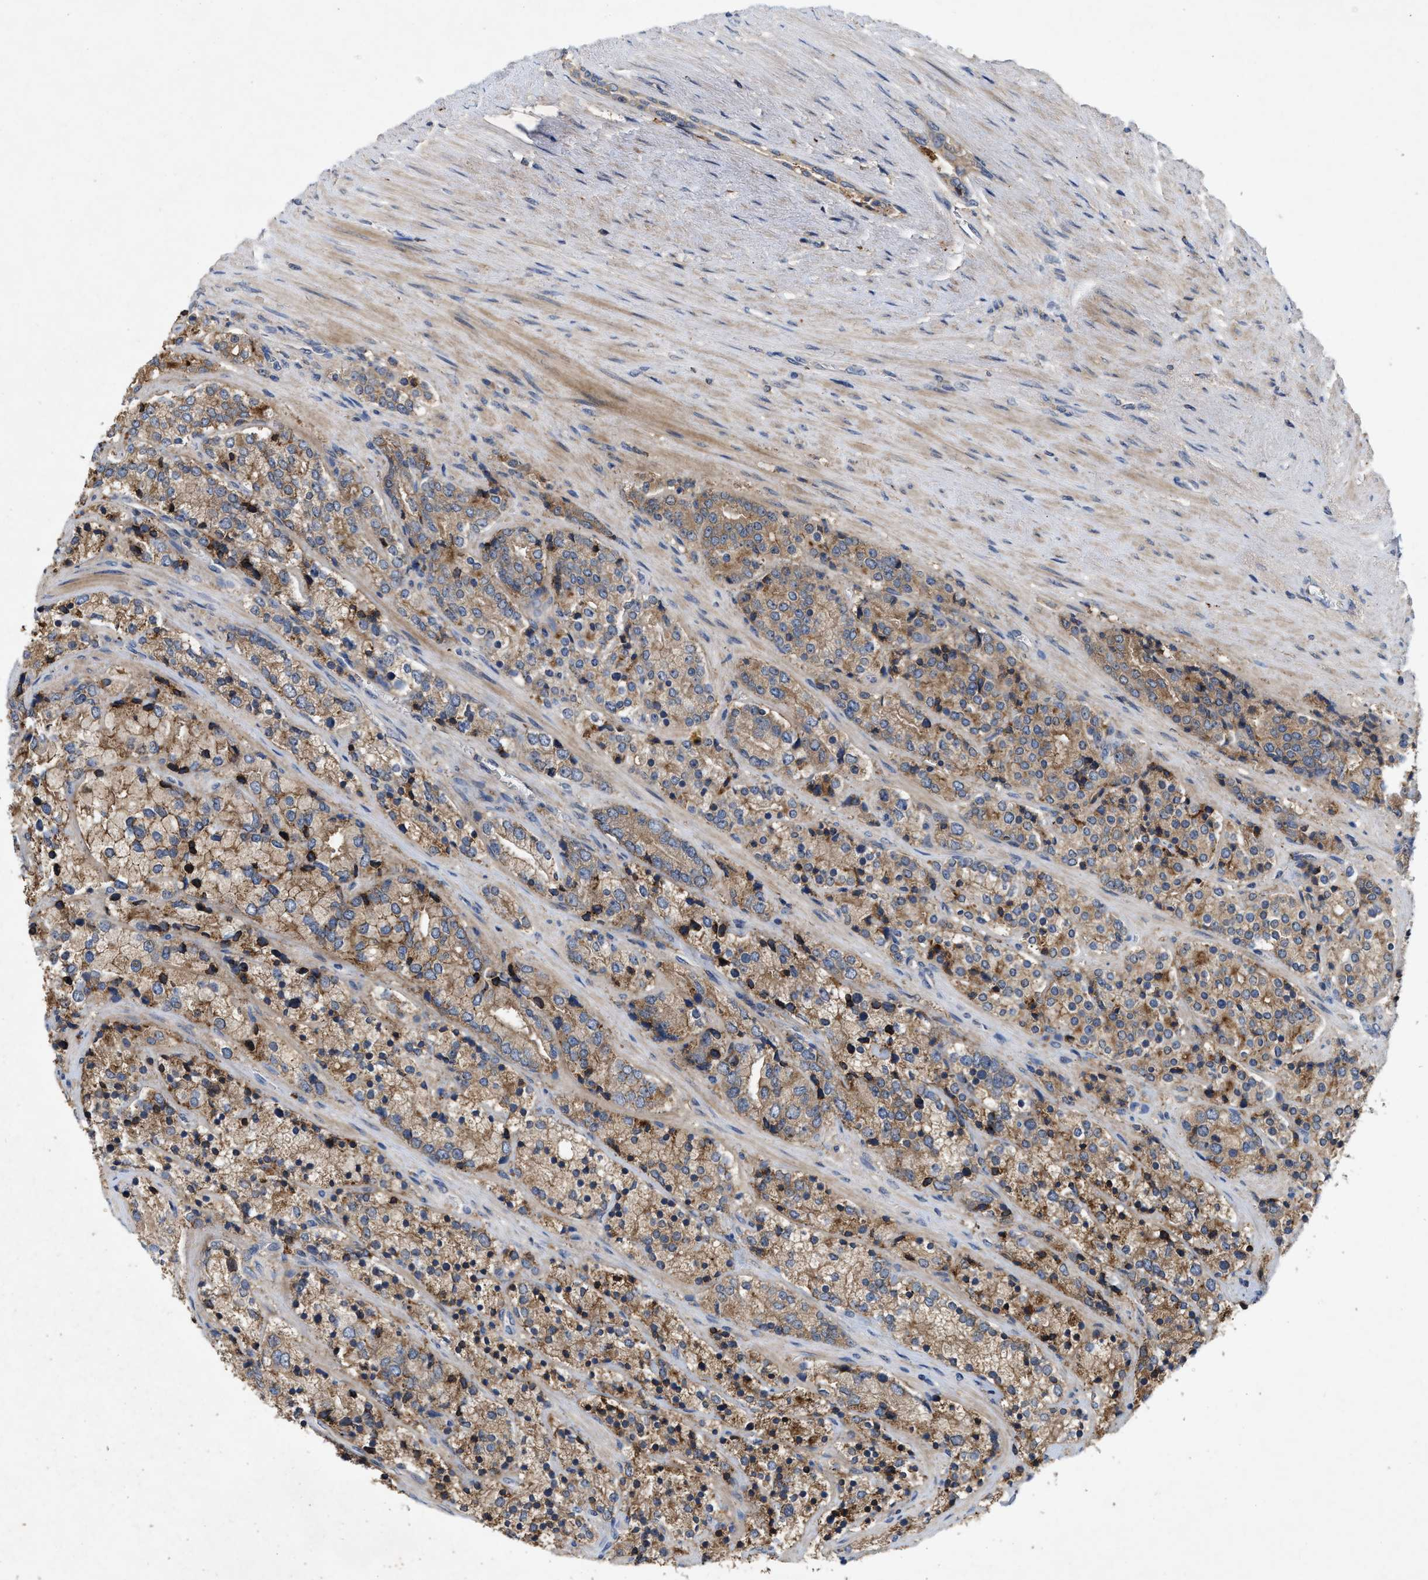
{"staining": {"intensity": "moderate", "quantity": ">75%", "location": "cytoplasmic/membranous"}, "tissue": "prostate cancer", "cell_type": "Tumor cells", "image_type": "cancer", "snomed": [{"axis": "morphology", "description": "Adenocarcinoma, High grade"}, {"axis": "topography", "description": "Prostate"}], "caption": "Human adenocarcinoma (high-grade) (prostate) stained with a brown dye displays moderate cytoplasmic/membranous positive expression in approximately >75% of tumor cells.", "gene": "LPAR2", "patient": {"sex": "male", "age": 71}}